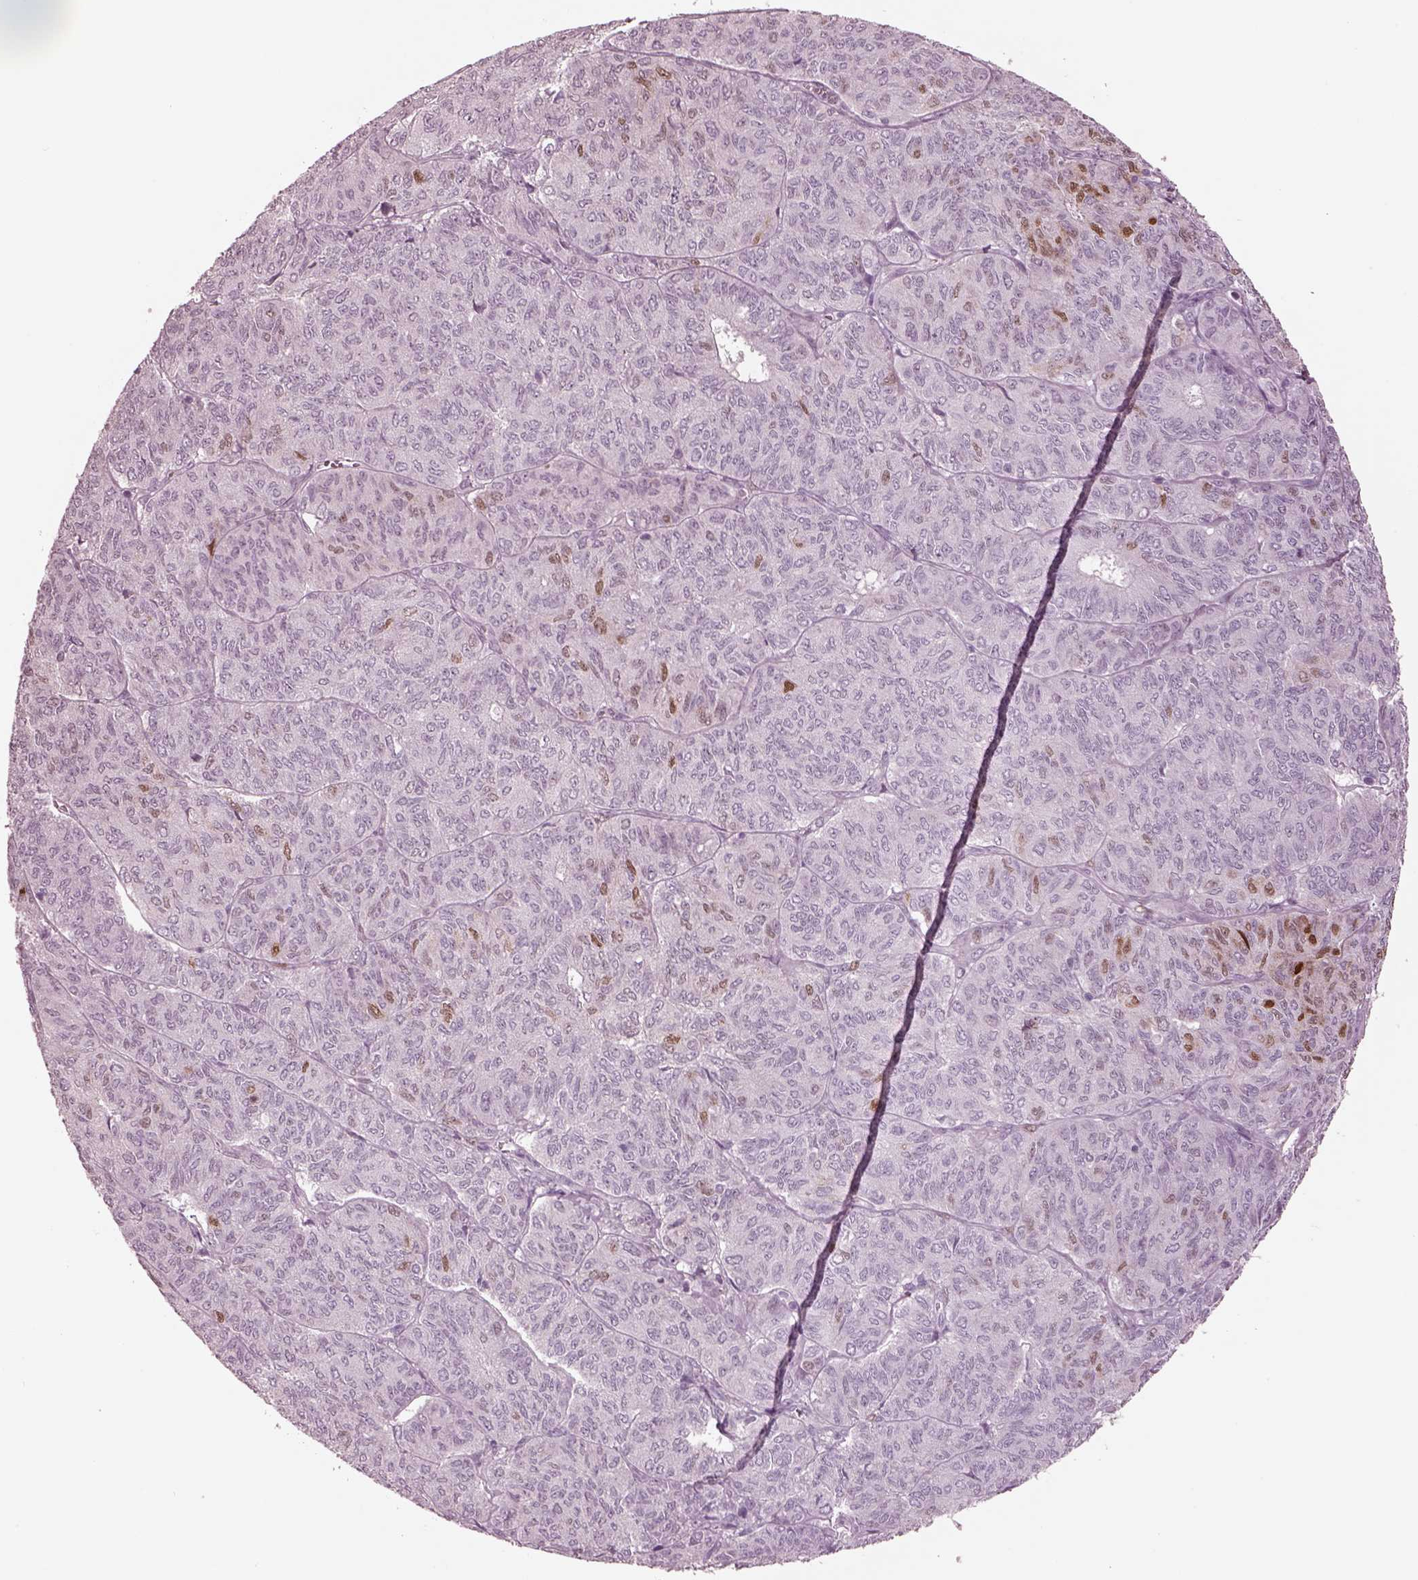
{"staining": {"intensity": "moderate", "quantity": "<25%", "location": "nuclear"}, "tissue": "ovarian cancer", "cell_type": "Tumor cells", "image_type": "cancer", "snomed": [{"axis": "morphology", "description": "Carcinoma, endometroid"}, {"axis": "topography", "description": "Ovary"}], "caption": "Immunohistochemistry (IHC) staining of ovarian cancer (endometroid carcinoma), which shows low levels of moderate nuclear positivity in approximately <25% of tumor cells indicating moderate nuclear protein positivity. The staining was performed using DAB (3,3'-diaminobenzidine) (brown) for protein detection and nuclei were counterstained in hematoxylin (blue).", "gene": "SOX9", "patient": {"sex": "female", "age": 80}}